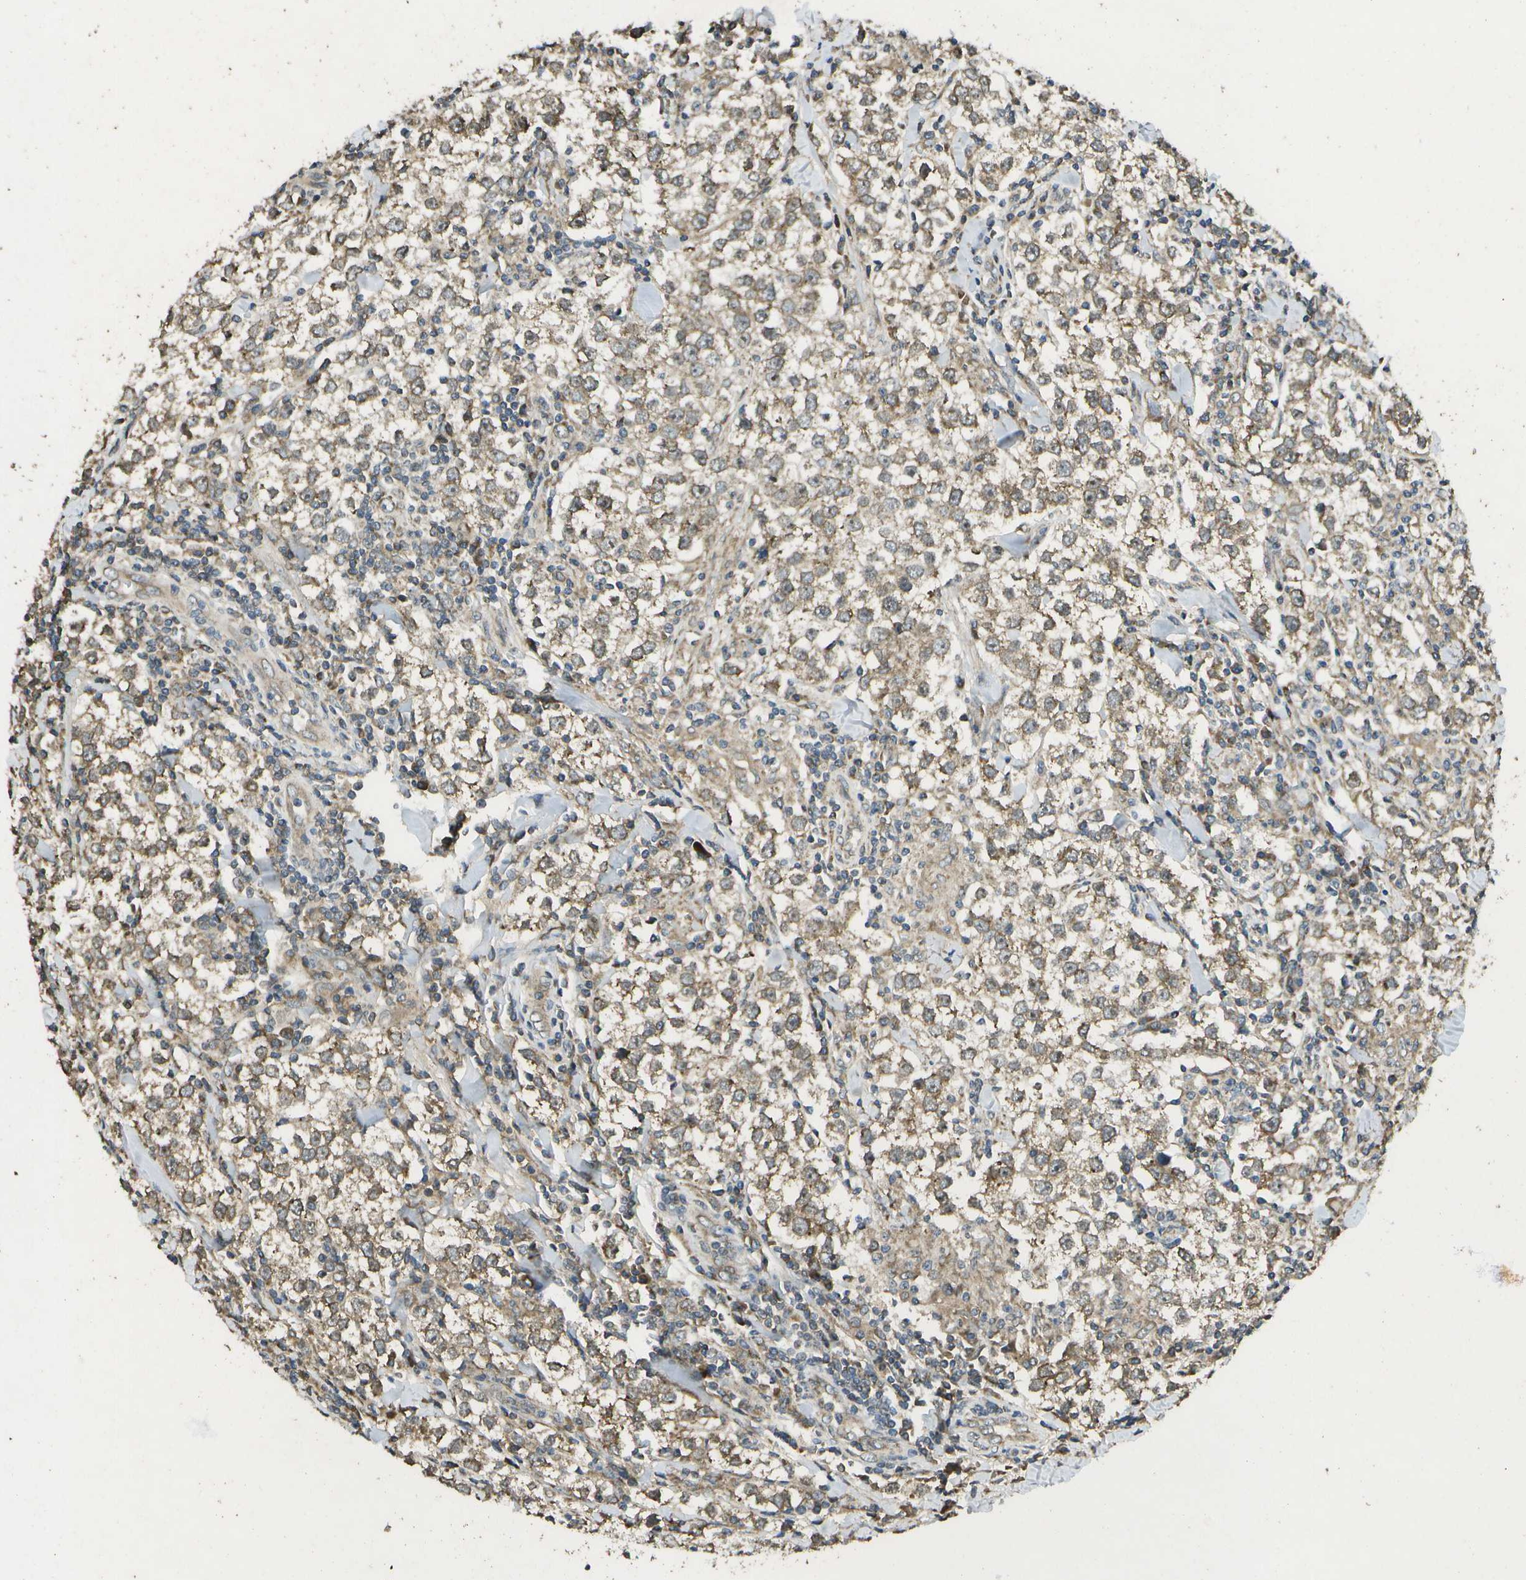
{"staining": {"intensity": "moderate", "quantity": "25%-75%", "location": "cytoplasmic/membranous"}, "tissue": "testis cancer", "cell_type": "Tumor cells", "image_type": "cancer", "snomed": [{"axis": "morphology", "description": "Seminoma, NOS"}, {"axis": "morphology", "description": "Carcinoma, Embryonal, NOS"}, {"axis": "topography", "description": "Testis"}], "caption": "A brown stain labels moderate cytoplasmic/membranous positivity of a protein in human testis cancer tumor cells.", "gene": "HFE", "patient": {"sex": "male", "age": 36}}